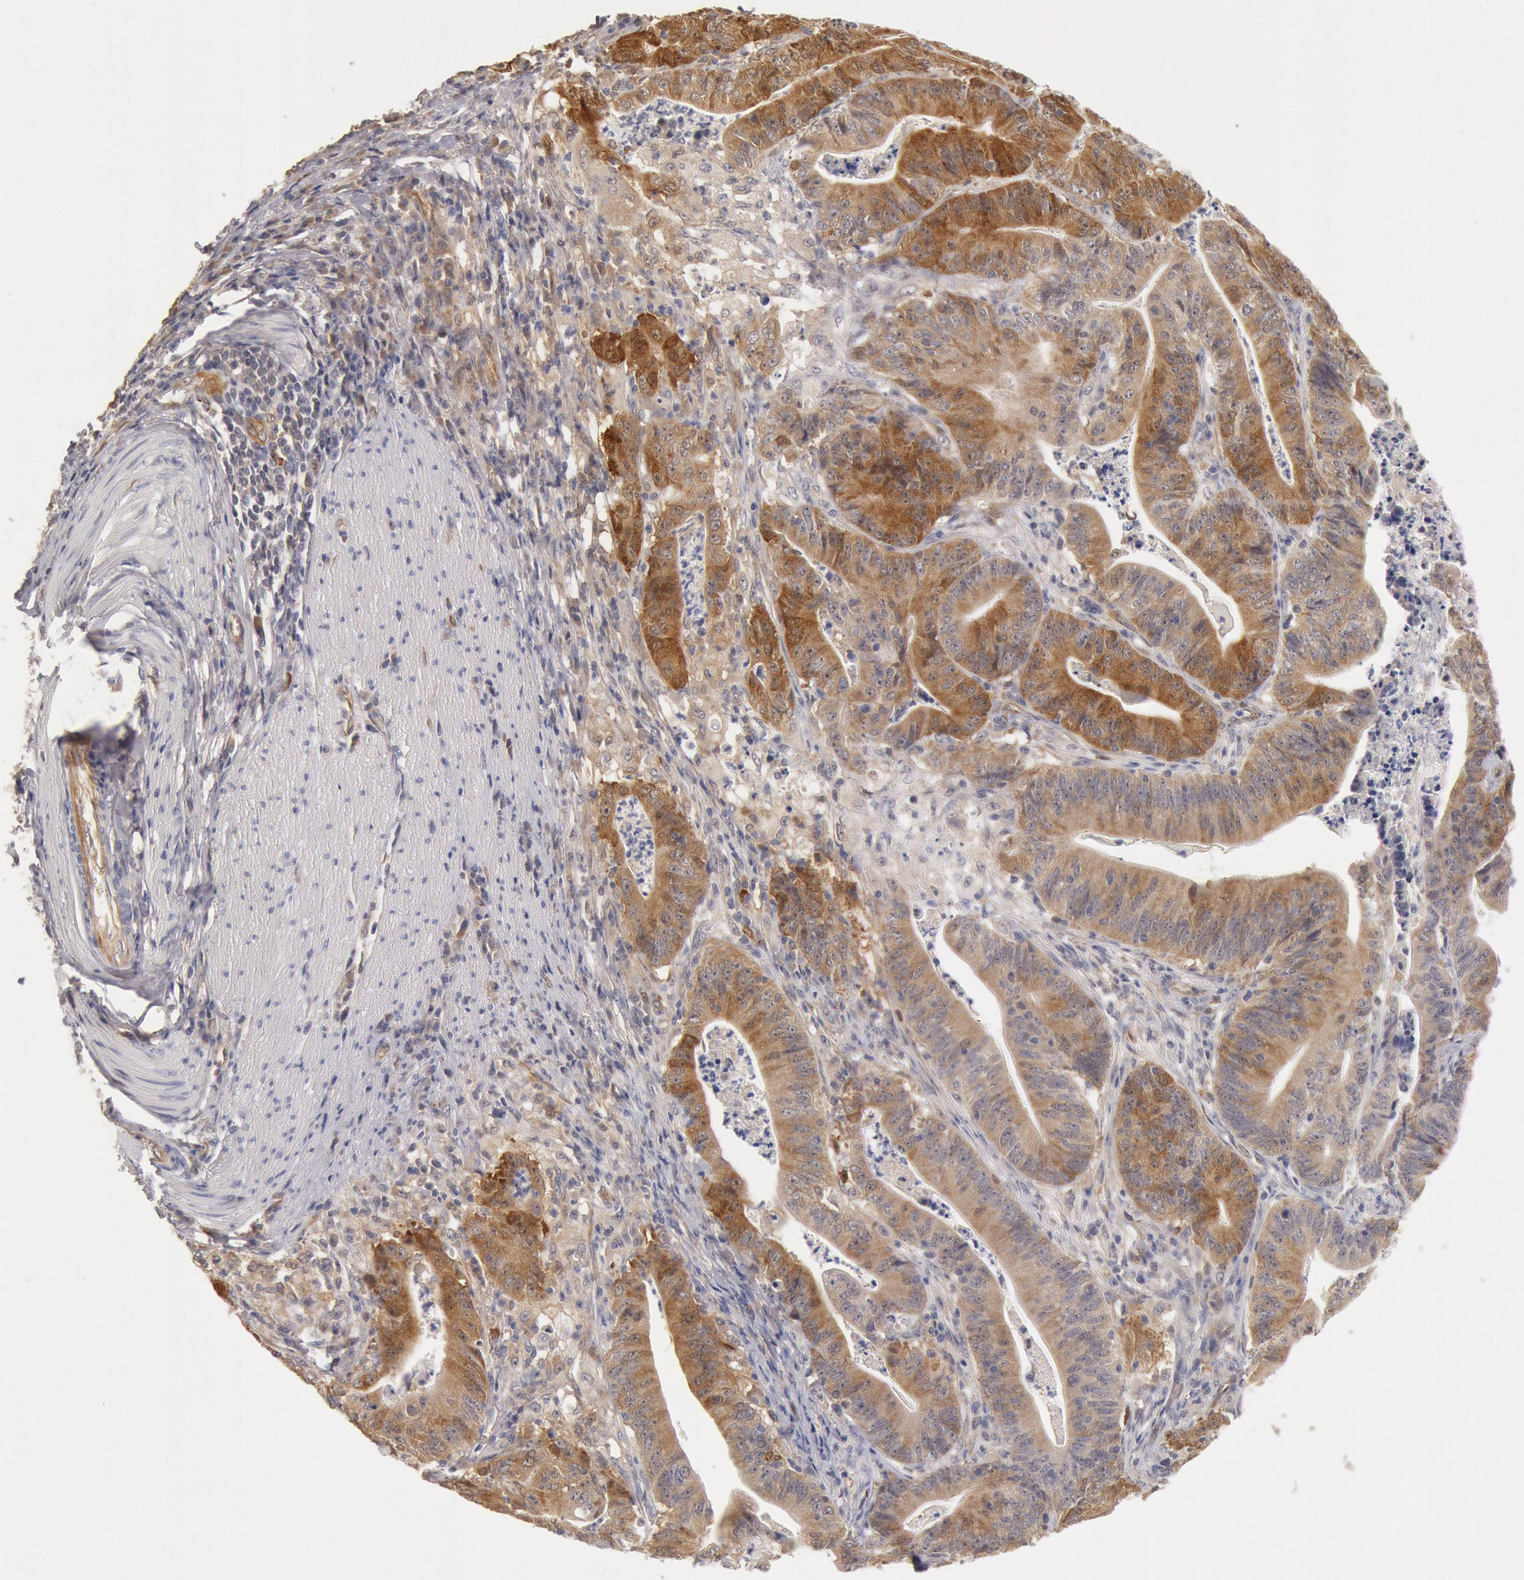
{"staining": {"intensity": "moderate", "quantity": ">75%", "location": "cytoplasmic/membranous"}, "tissue": "stomach cancer", "cell_type": "Tumor cells", "image_type": "cancer", "snomed": [{"axis": "morphology", "description": "Adenocarcinoma, NOS"}, {"axis": "topography", "description": "Stomach, lower"}], "caption": "Immunohistochemical staining of human adenocarcinoma (stomach) demonstrates medium levels of moderate cytoplasmic/membranous protein staining in approximately >75% of tumor cells.", "gene": "DNAJA1", "patient": {"sex": "female", "age": 86}}